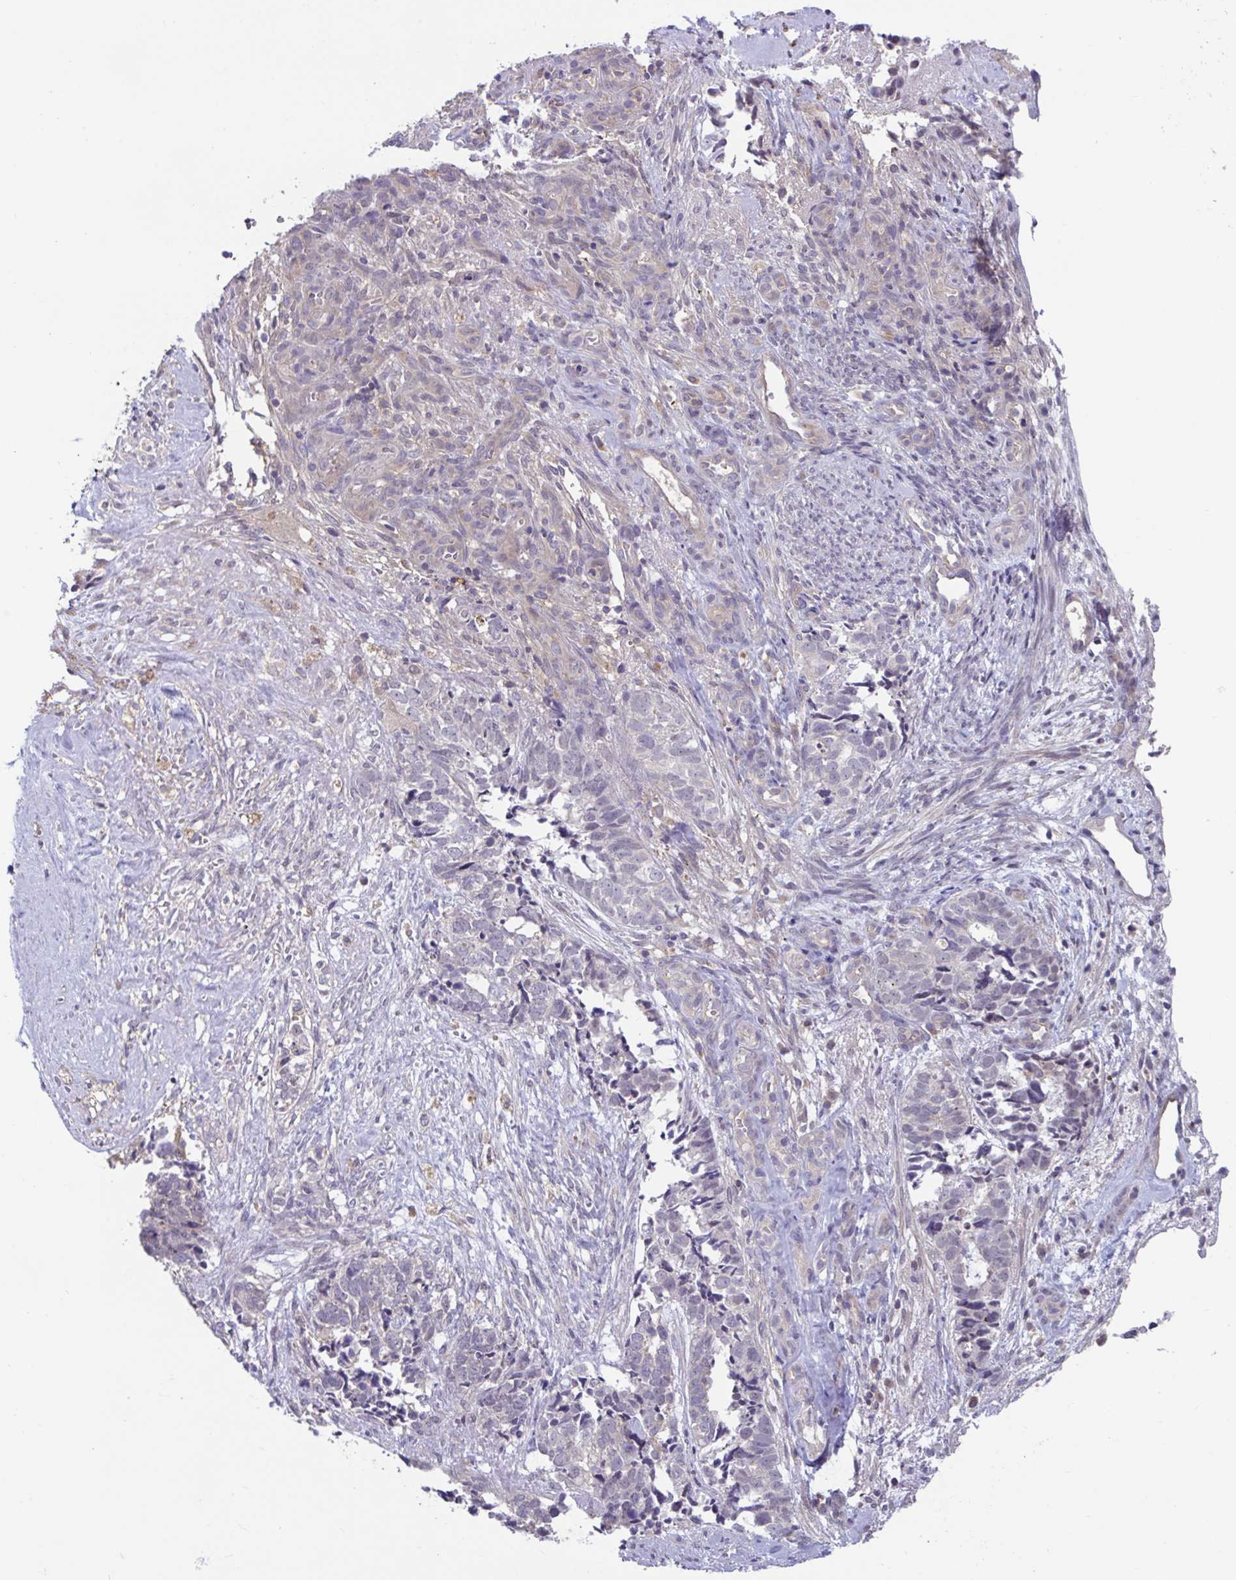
{"staining": {"intensity": "negative", "quantity": "none", "location": "none"}, "tissue": "cervical cancer", "cell_type": "Tumor cells", "image_type": "cancer", "snomed": [{"axis": "morphology", "description": "Squamous cell carcinoma, NOS"}, {"axis": "topography", "description": "Cervix"}], "caption": "Micrograph shows no protein staining in tumor cells of cervical cancer (squamous cell carcinoma) tissue. (Immunohistochemistry, brightfield microscopy, high magnification).", "gene": "IST1", "patient": {"sex": "female", "age": 63}}